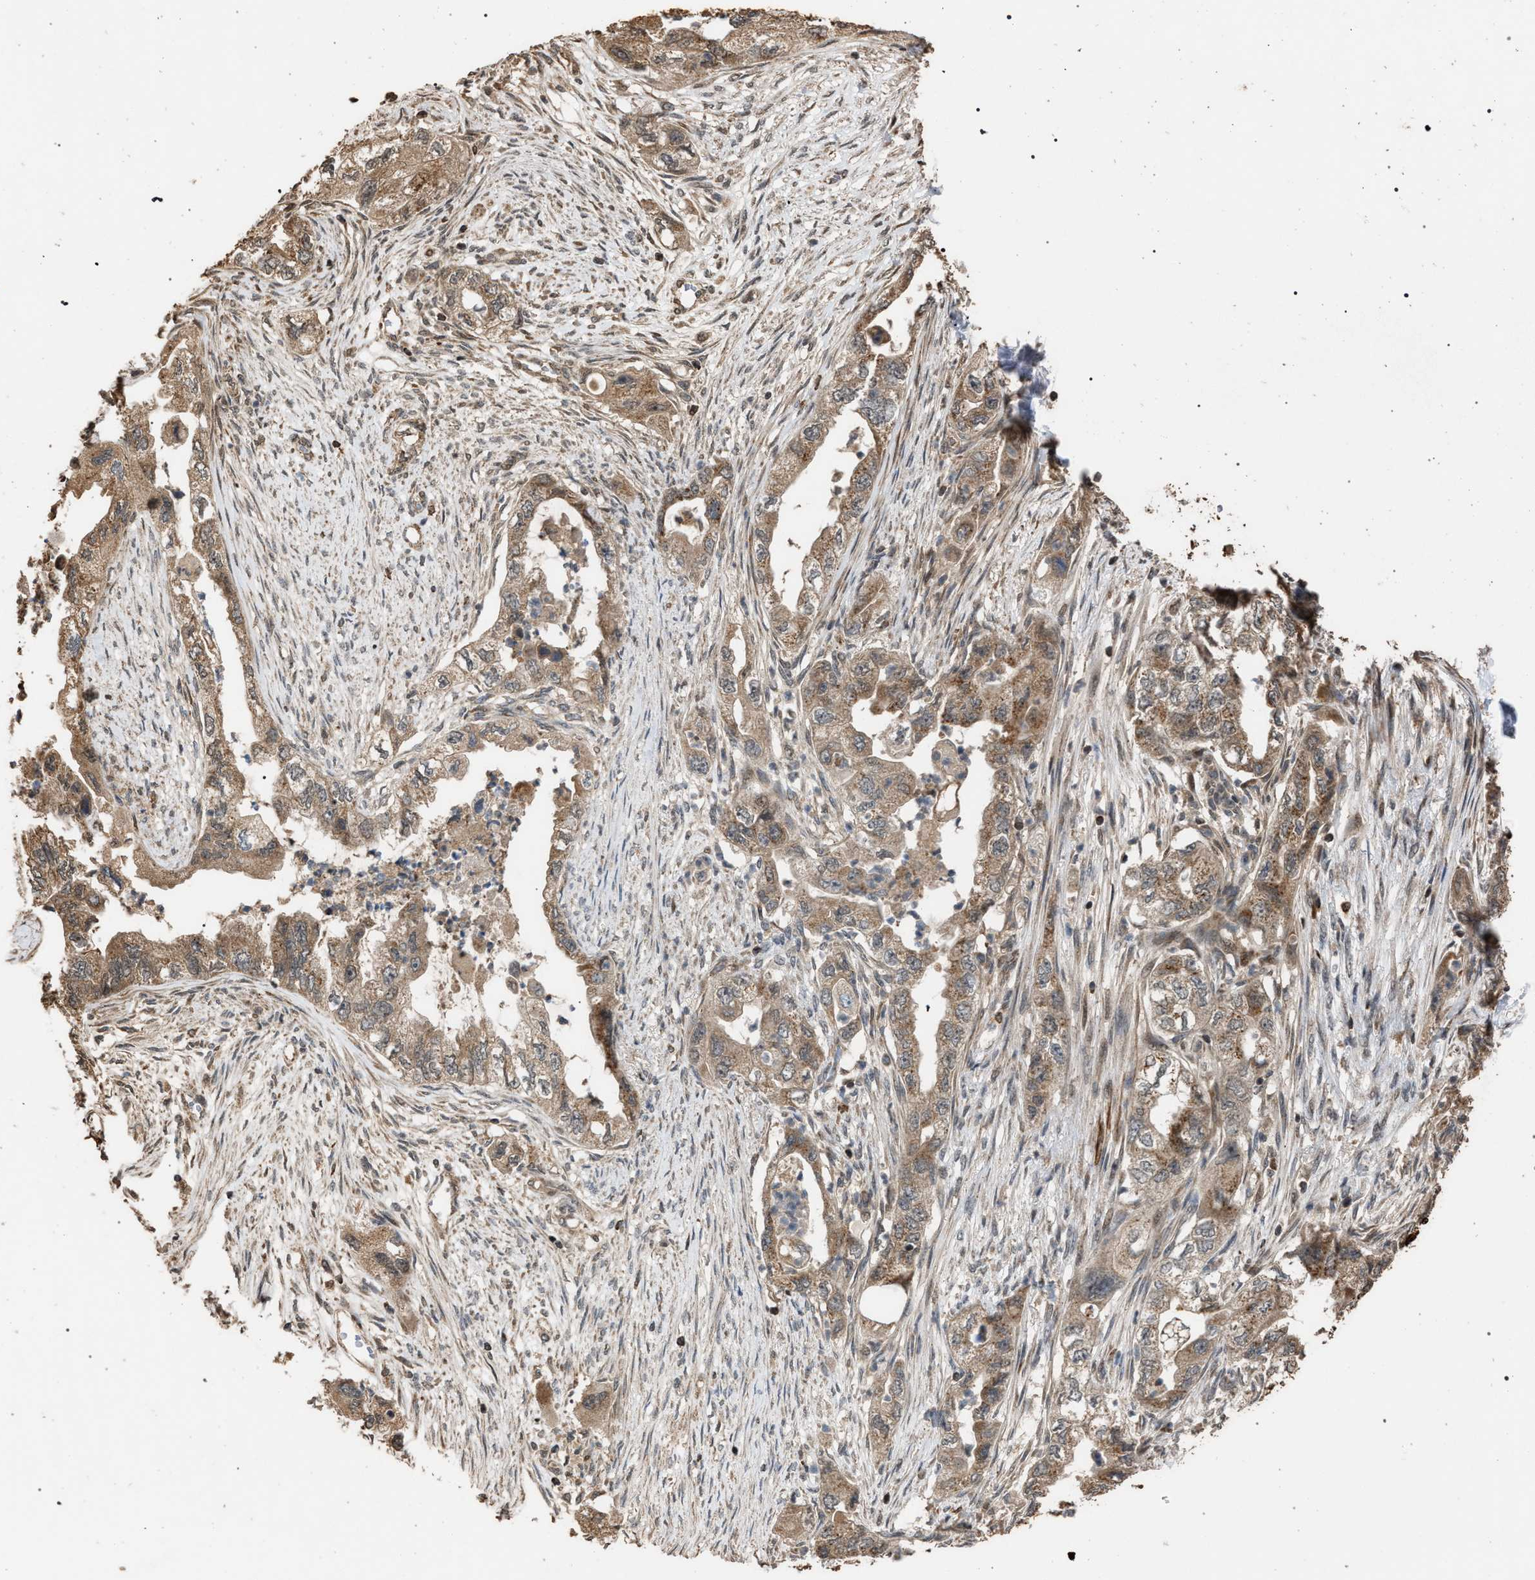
{"staining": {"intensity": "moderate", "quantity": ">75%", "location": "cytoplasmic/membranous"}, "tissue": "pancreatic cancer", "cell_type": "Tumor cells", "image_type": "cancer", "snomed": [{"axis": "morphology", "description": "Adenocarcinoma, NOS"}, {"axis": "topography", "description": "Pancreas"}], "caption": "This histopathology image demonstrates immunohistochemistry staining of pancreatic cancer, with medium moderate cytoplasmic/membranous expression in about >75% of tumor cells.", "gene": "NAA35", "patient": {"sex": "female", "age": 73}}